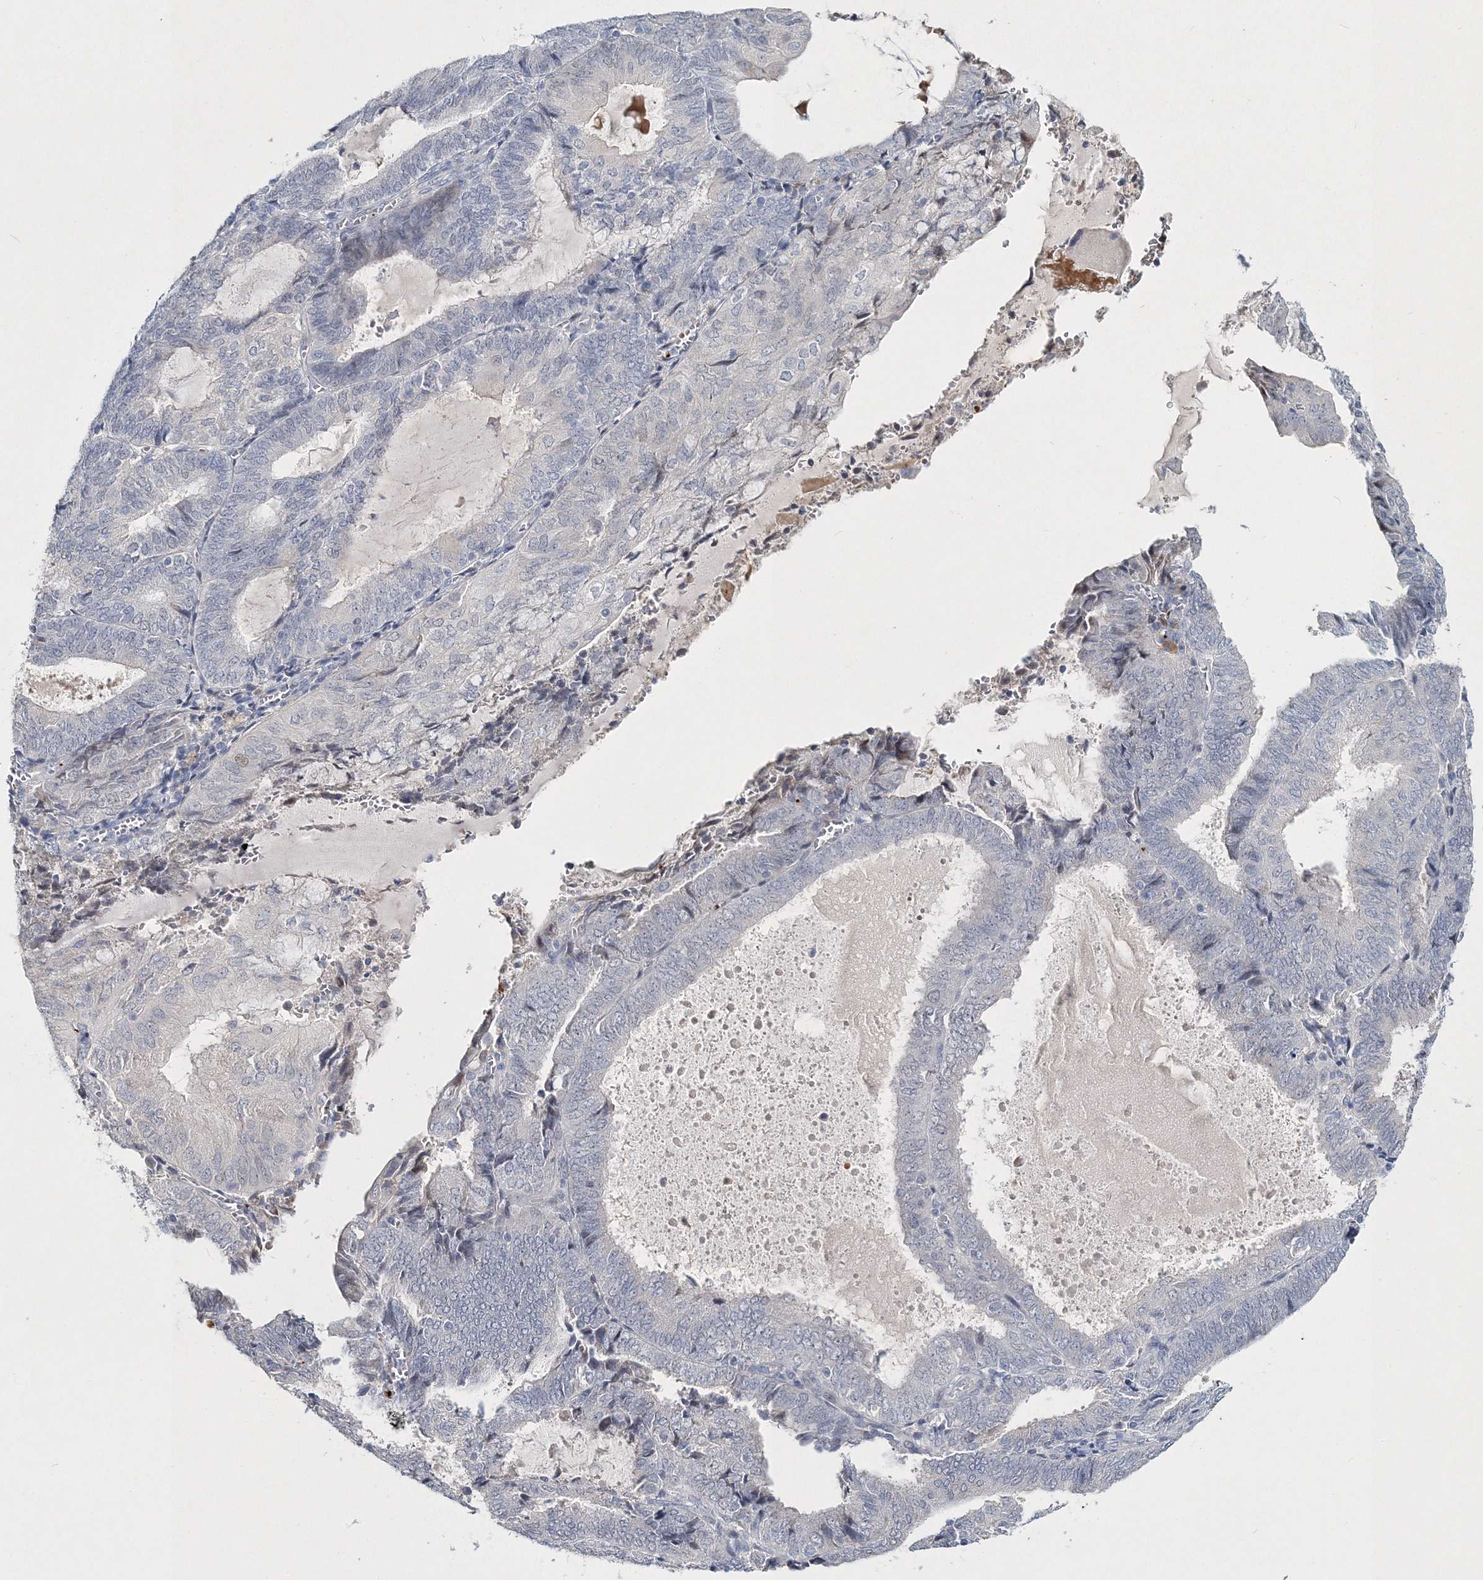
{"staining": {"intensity": "negative", "quantity": "none", "location": "none"}, "tissue": "endometrial cancer", "cell_type": "Tumor cells", "image_type": "cancer", "snomed": [{"axis": "morphology", "description": "Adenocarcinoma, NOS"}, {"axis": "topography", "description": "Endometrium"}], "caption": "This is an immunohistochemistry image of endometrial cancer (adenocarcinoma). There is no positivity in tumor cells.", "gene": "MYOZ2", "patient": {"sex": "female", "age": 81}}